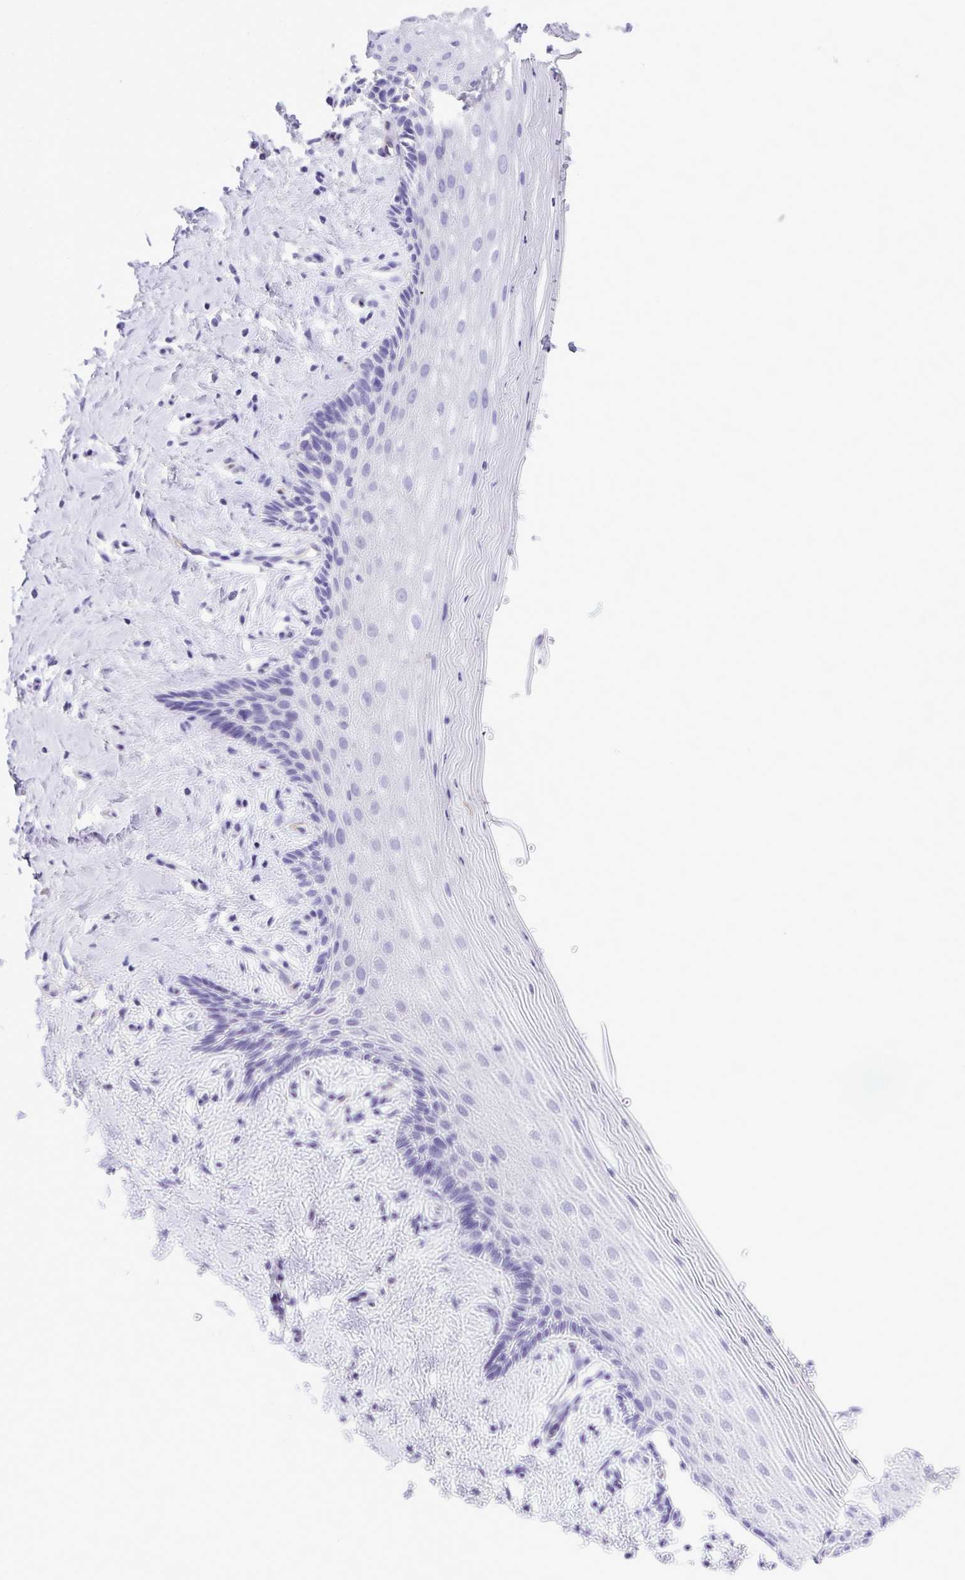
{"staining": {"intensity": "negative", "quantity": "none", "location": "none"}, "tissue": "vagina", "cell_type": "Squamous epithelial cells", "image_type": "normal", "snomed": [{"axis": "morphology", "description": "Normal tissue, NOS"}, {"axis": "topography", "description": "Vagina"}], "caption": "High magnification brightfield microscopy of normal vagina stained with DAB (3,3'-diaminobenzidine) (brown) and counterstained with hematoxylin (blue): squamous epithelial cells show no significant staining.", "gene": "PELI3", "patient": {"sex": "female", "age": 42}}